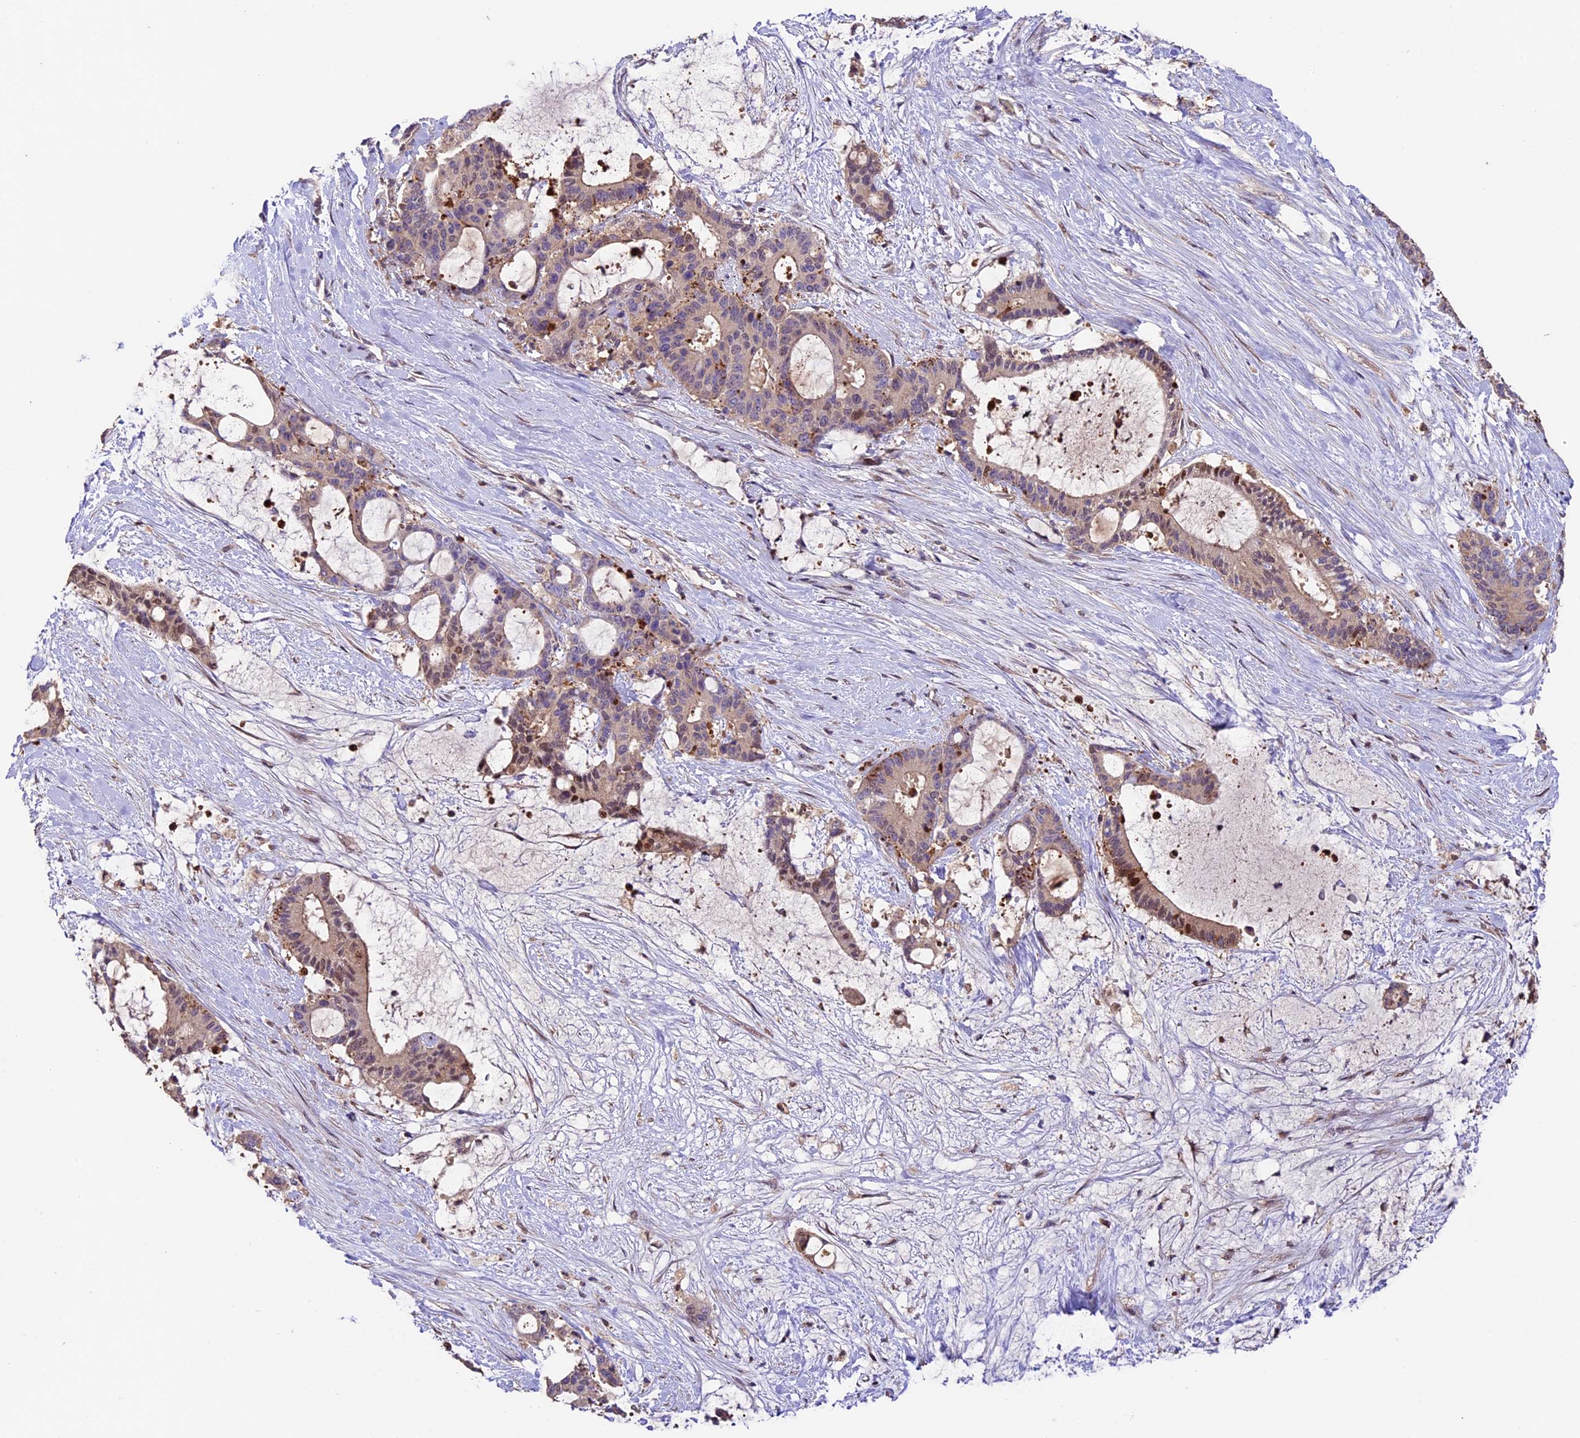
{"staining": {"intensity": "moderate", "quantity": "<25%", "location": "nuclear"}, "tissue": "liver cancer", "cell_type": "Tumor cells", "image_type": "cancer", "snomed": [{"axis": "morphology", "description": "Normal tissue, NOS"}, {"axis": "morphology", "description": "Cholangiocarcinoma"}, {"axis": "topography", "description": "Liver"}, {"axis": "topography", "description": "Peripheral nerve tissue"}], "caption": "This is an image of immunohistochemistry staining of cholangiocarcinoma (liver), which shows moderate positivity in the nuclear of tumor cells.", "gene": "SBNO2", "patient": {"sex": "female", "age": 73}}